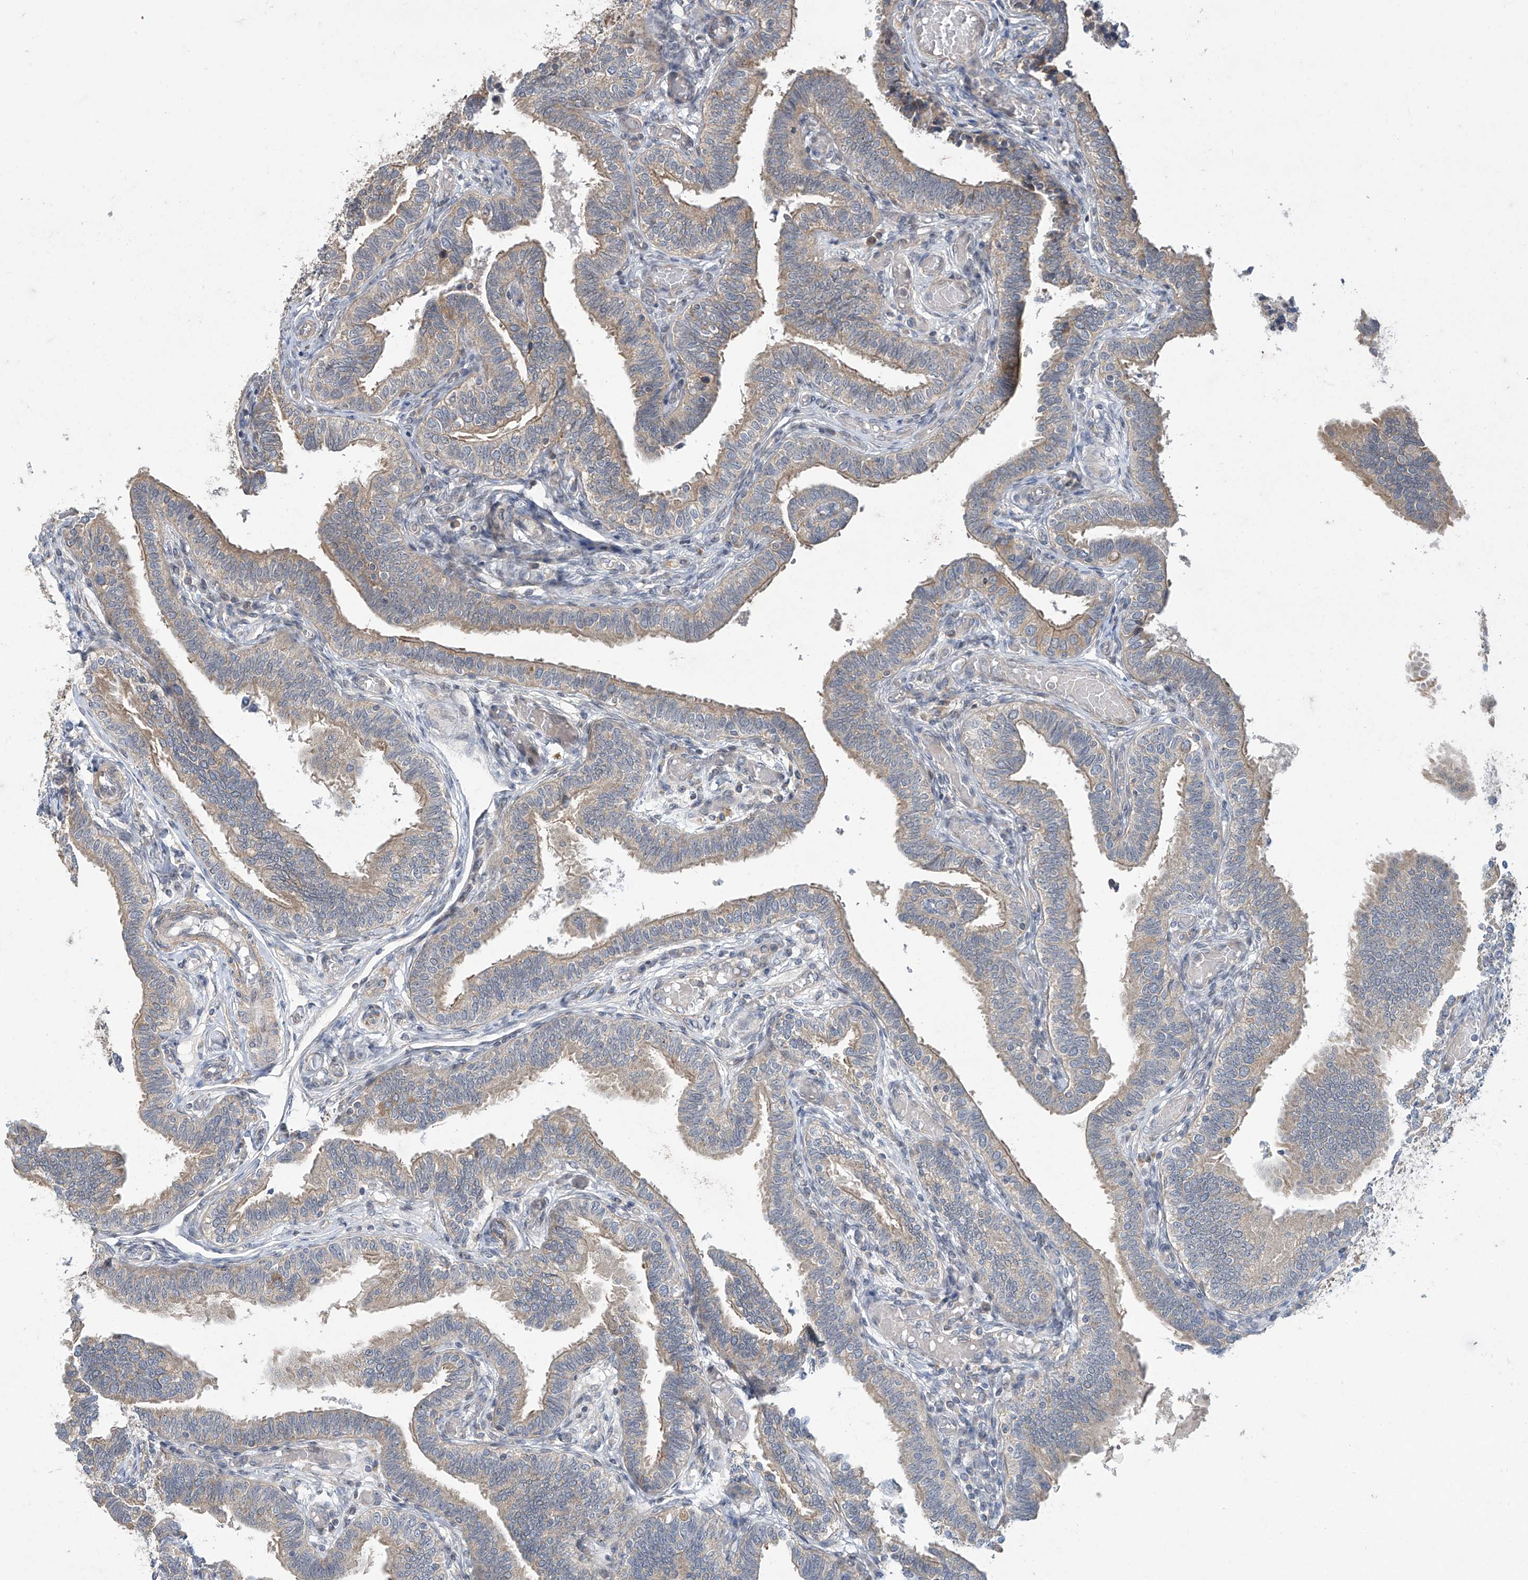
{"staining": {"intensity": "weak", "quantity": "25%-75%", "location": "cytoplasmic/membranous"}, "tissue": "fallopian tube", "cell_type": "Glandular cells", "image_type": "normal", "snomed": [{"axis": "morphology", "description": "Normal tissue, NOS"}, {"axis": "topography", "description": "Fallopian tube"}], "caption": "This is a histology image of immunohistochemistry (IHC) staining of normal fallopian tube, which shows weak positivity in the cytoplasmic/membranous of glandular cells.", "gene": "TRIM60", "patient": {"sex": "female", "age": 39}}